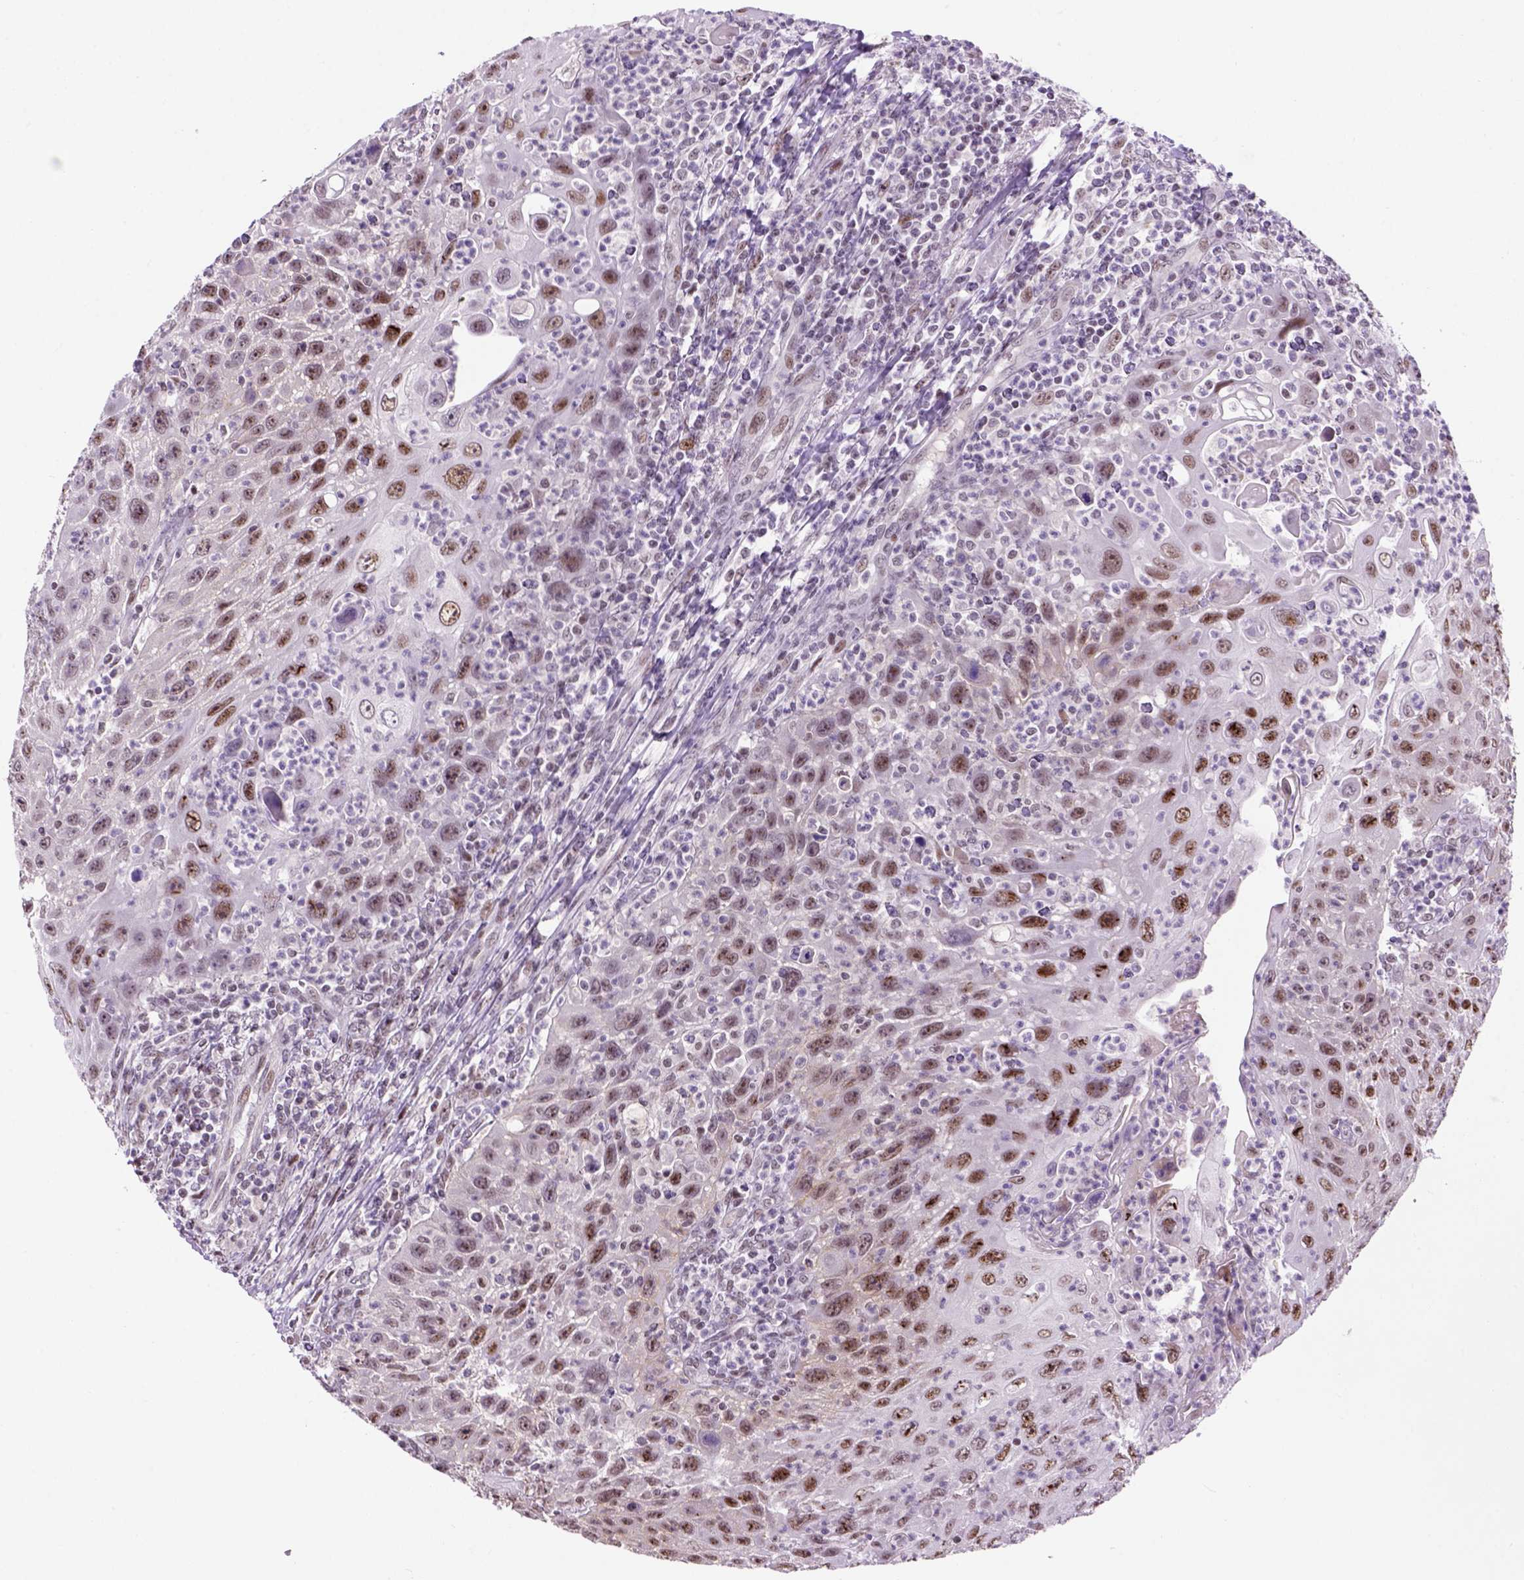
{"staining": {"intensity": "moderate", "quantity": "25%-75%", "location": "nuclear"}, "tissue": "head and neck cancer", "cell_type": "Tumor cells", "image_type": "cancer", "snomed": [{"axis": "morphology", "description": "Squamous cell carcinoma, NOS"}, {"axis": "topography", "description": "Head-Neck"}], "caption": "Immunohistochemical staining of human head and neck cancer (squamous cell carcinoma) exhibits moderate nuclear protein expression in approximately 25%-75% of tumor cells.", "gene": "TBPL1", "patient": {"sex": "male", "age": 69}}